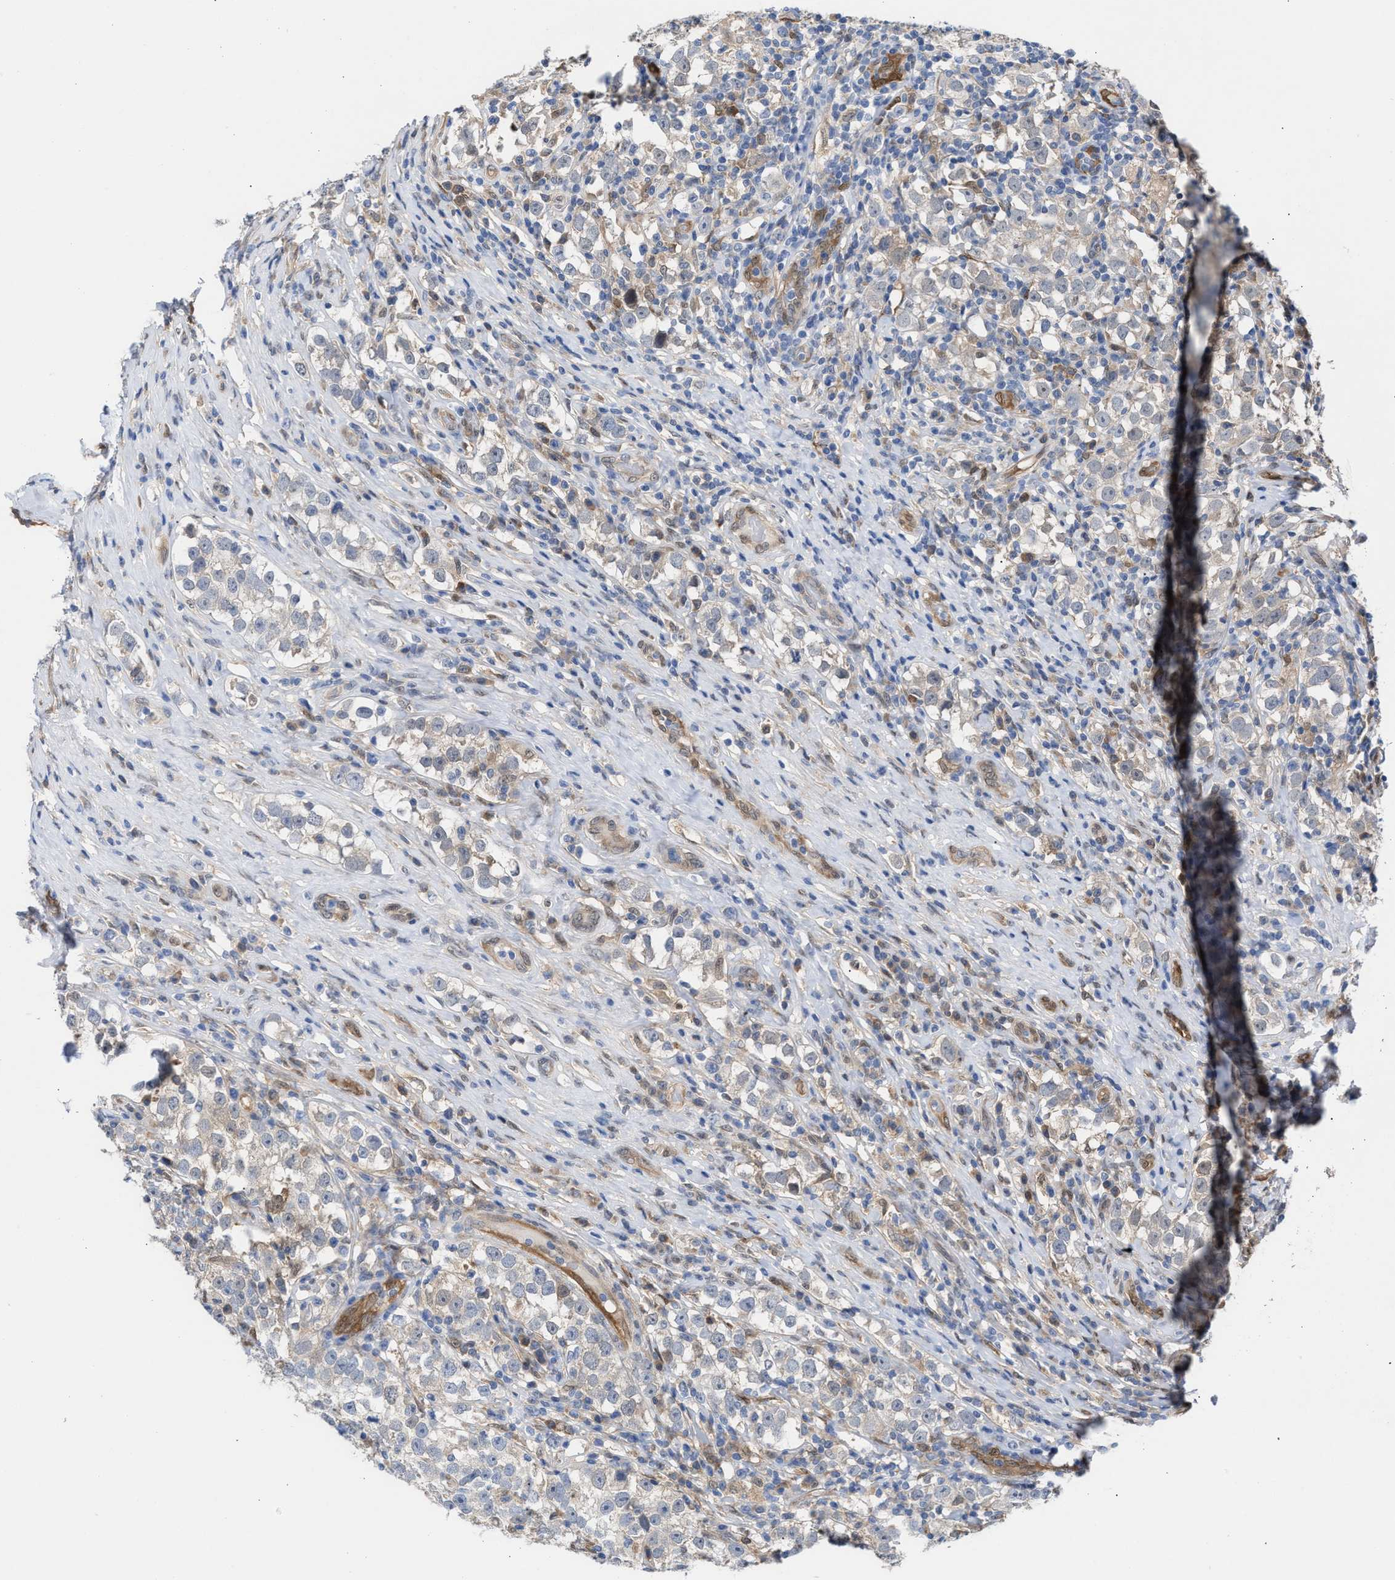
{"staining": {"intensity": "weak", "quantity": "<25%", "location": "cytoplasmic/membranous"}, "tissue": "testis cancer", "cell_type": "Tumor cells", "image_type": "cancer", "snomed": [{"axis": "morphology", "description": "Normal tissue, NOS"}, {"axis": "morphology", "description": "Seminoma, NOS"}, {"axis": "topography", "description": "Testis"}], "caption": "Testis seminoma was stained to show a protein in brown. There is no significant staining in tumor cells.", "gene": "TP53I3", "patient": {"sex": "male", "age": 43}}